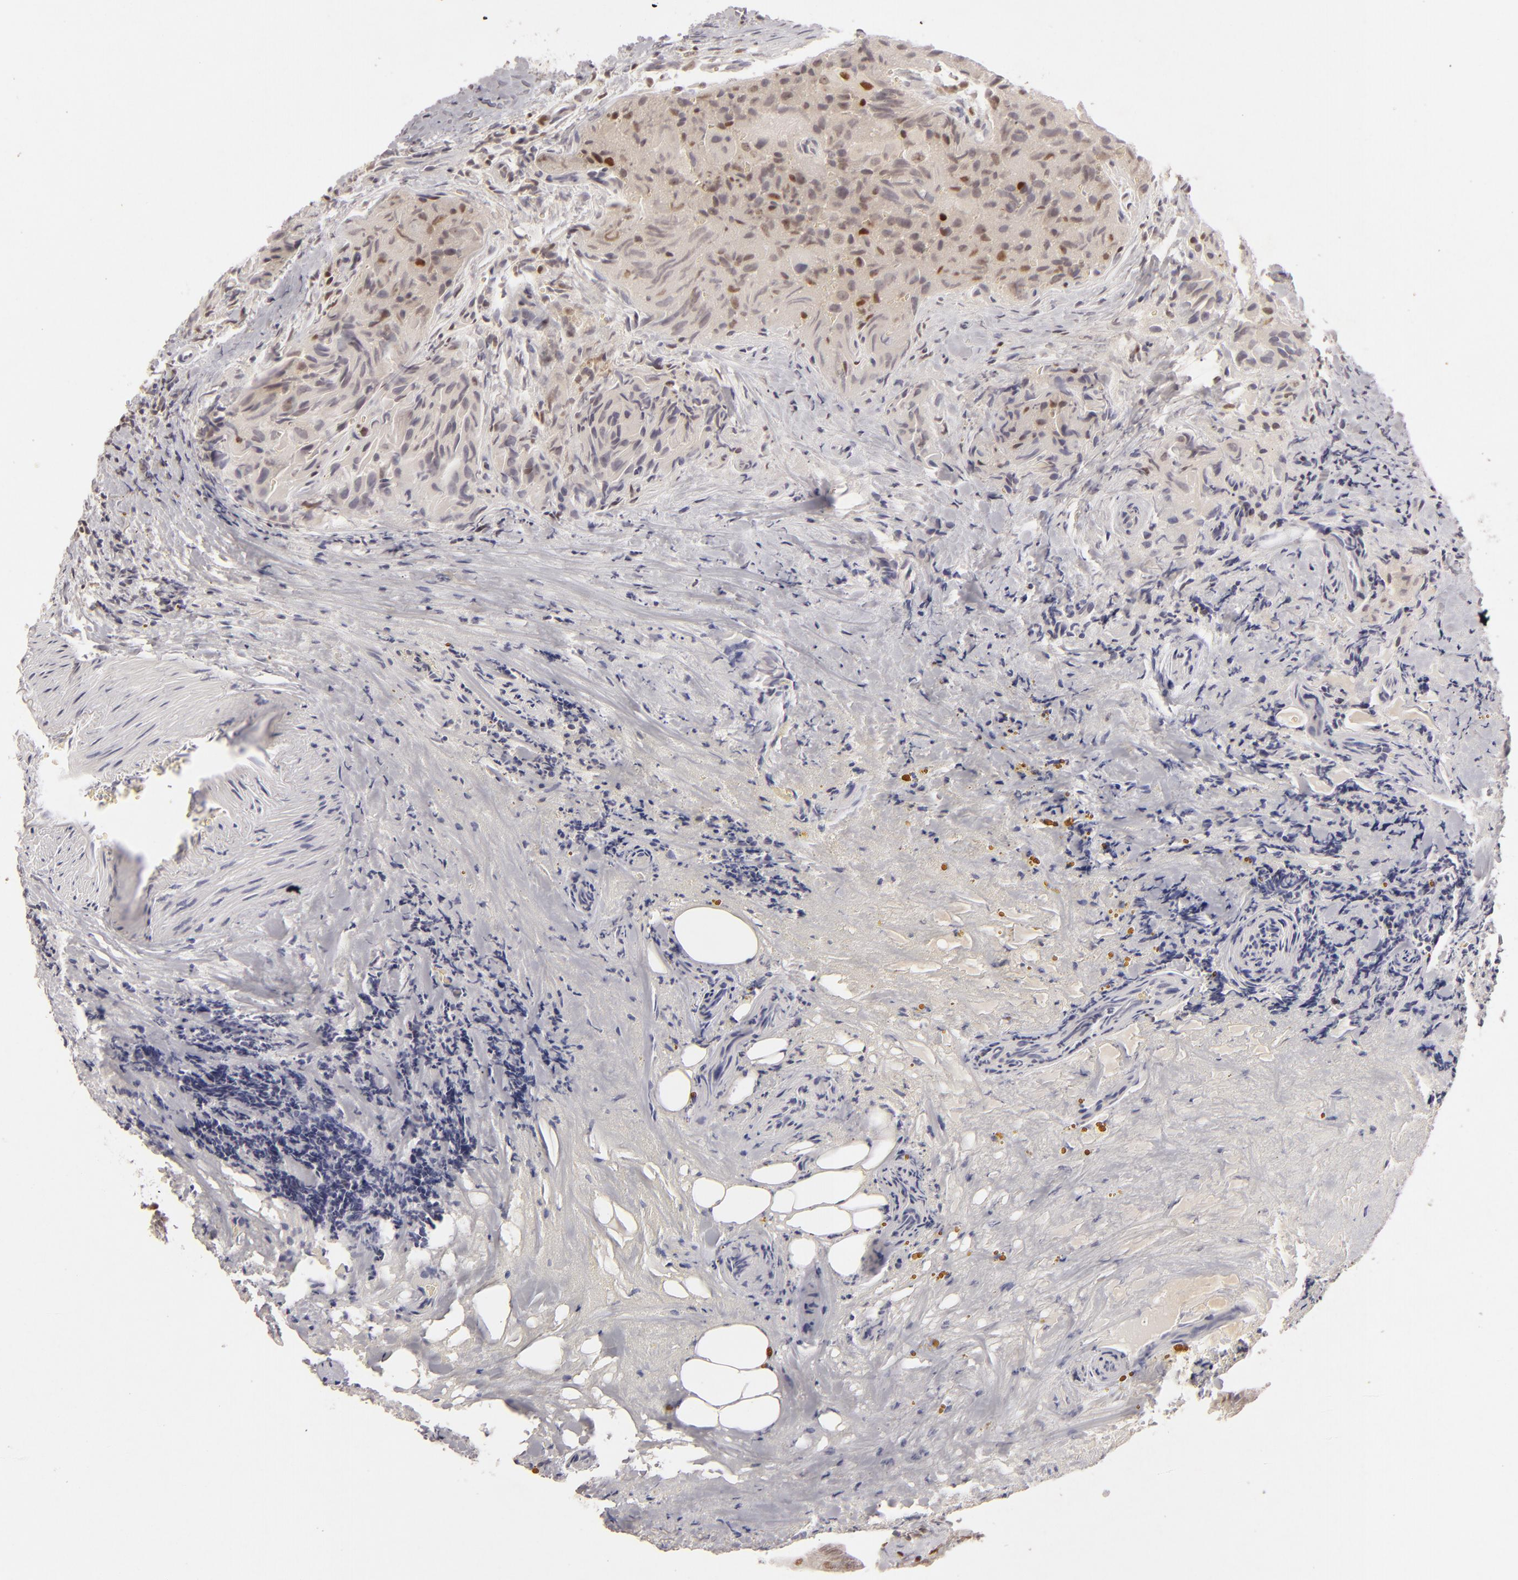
{"staining": {"intensity": "moderate", "quantity": "<25%", "location": "nuclear"}, "tissue": "thyroid cancer", "cell_type": "Tumor cells", "image_type": "cancer", "snomed": [{"axis": "morphology", "description": "Papillary adenocarcinoma, NOS"}, {"axis": "topography", "description": "Thyroid gland"}], "caption": "Immunohistochemistry (IHC) staining of thyroid papillary adenocarcinoma, which displays low levels of moderate nuclear staining in approximately <25% of tumor cells indicating moderate nuclear protein positivity. The staining was performed using DAB (3,3'-diaminobenzidine) (brown) for protein detection and nuclei were counterstained in hematoxylin (blue).", "gene": "FEN1", "patient": {"sex": "female", "age": 71}}